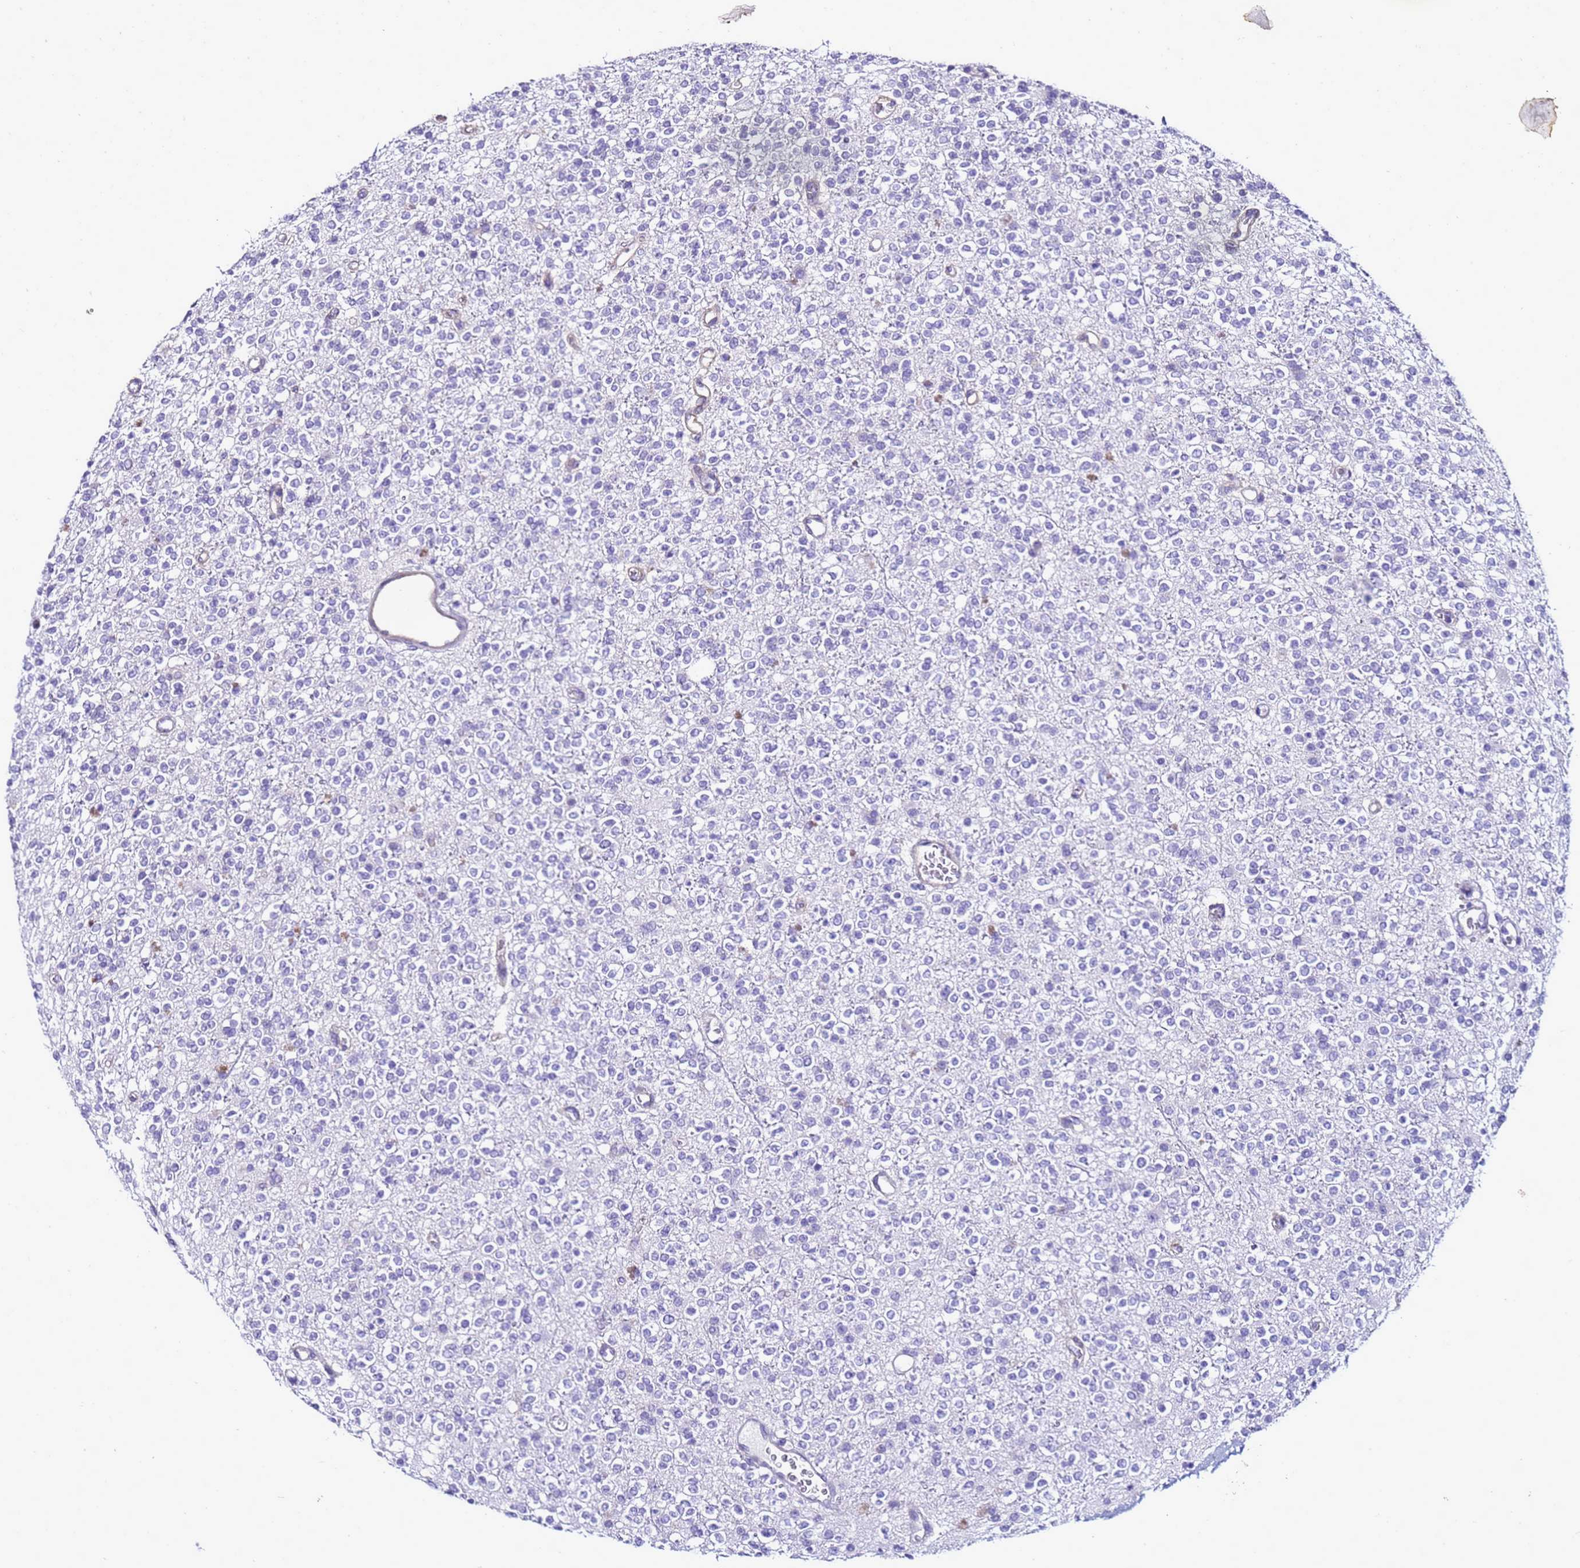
{"staining": {"intensity": "negative", "quantity": "none", "location": "none"}, "tissue": "glioma", "cell_type": "Tumor cells", "image_type": "cancer", "snomed": [{"axis": "morphology", "description": "Glioma, malignant, High grade"}, {"axis": "topography", "description": "Brain"}], "caption": "This is an immunohistochemistry (IHC) image of glioma. There is no positivity in tumor cells.", "gene": "FAM166B", "patient": {"sex": "male", "age": 34}}